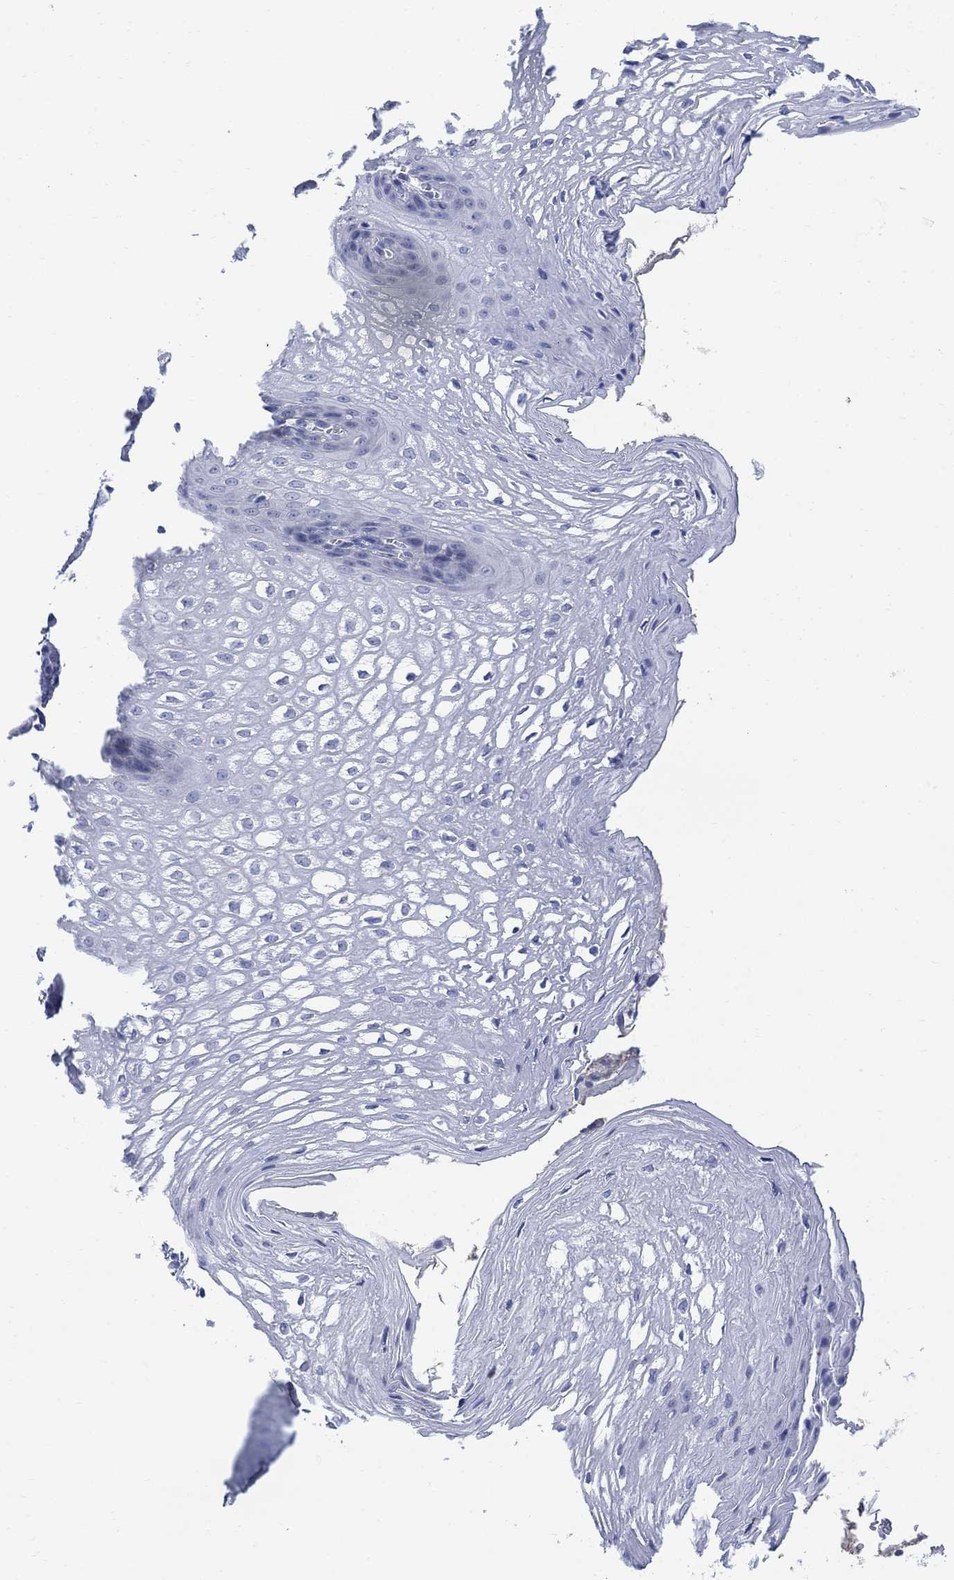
{"staining": {"intensity": "negative", "quantity": "none", "location": "none"}, "tissue": "esophagus", "cell_type": "Squamous epithelial cells", "image_type": "normal", "snomed": [{"axis": "morphology", "description": "Normal tissue, NOS"}, {"axis": "topography", "description": "Esophagus"}], "caption": "Immunohistochemistry (IHC) histopathology image of normal esophagus: human esophagus stained with DAB (3,3'-diaminobenzidine) shows no significant protein expression in squamous epithelial cells.", "gene": "FBP2", "patient": {"sex": "male", "age": 72}}